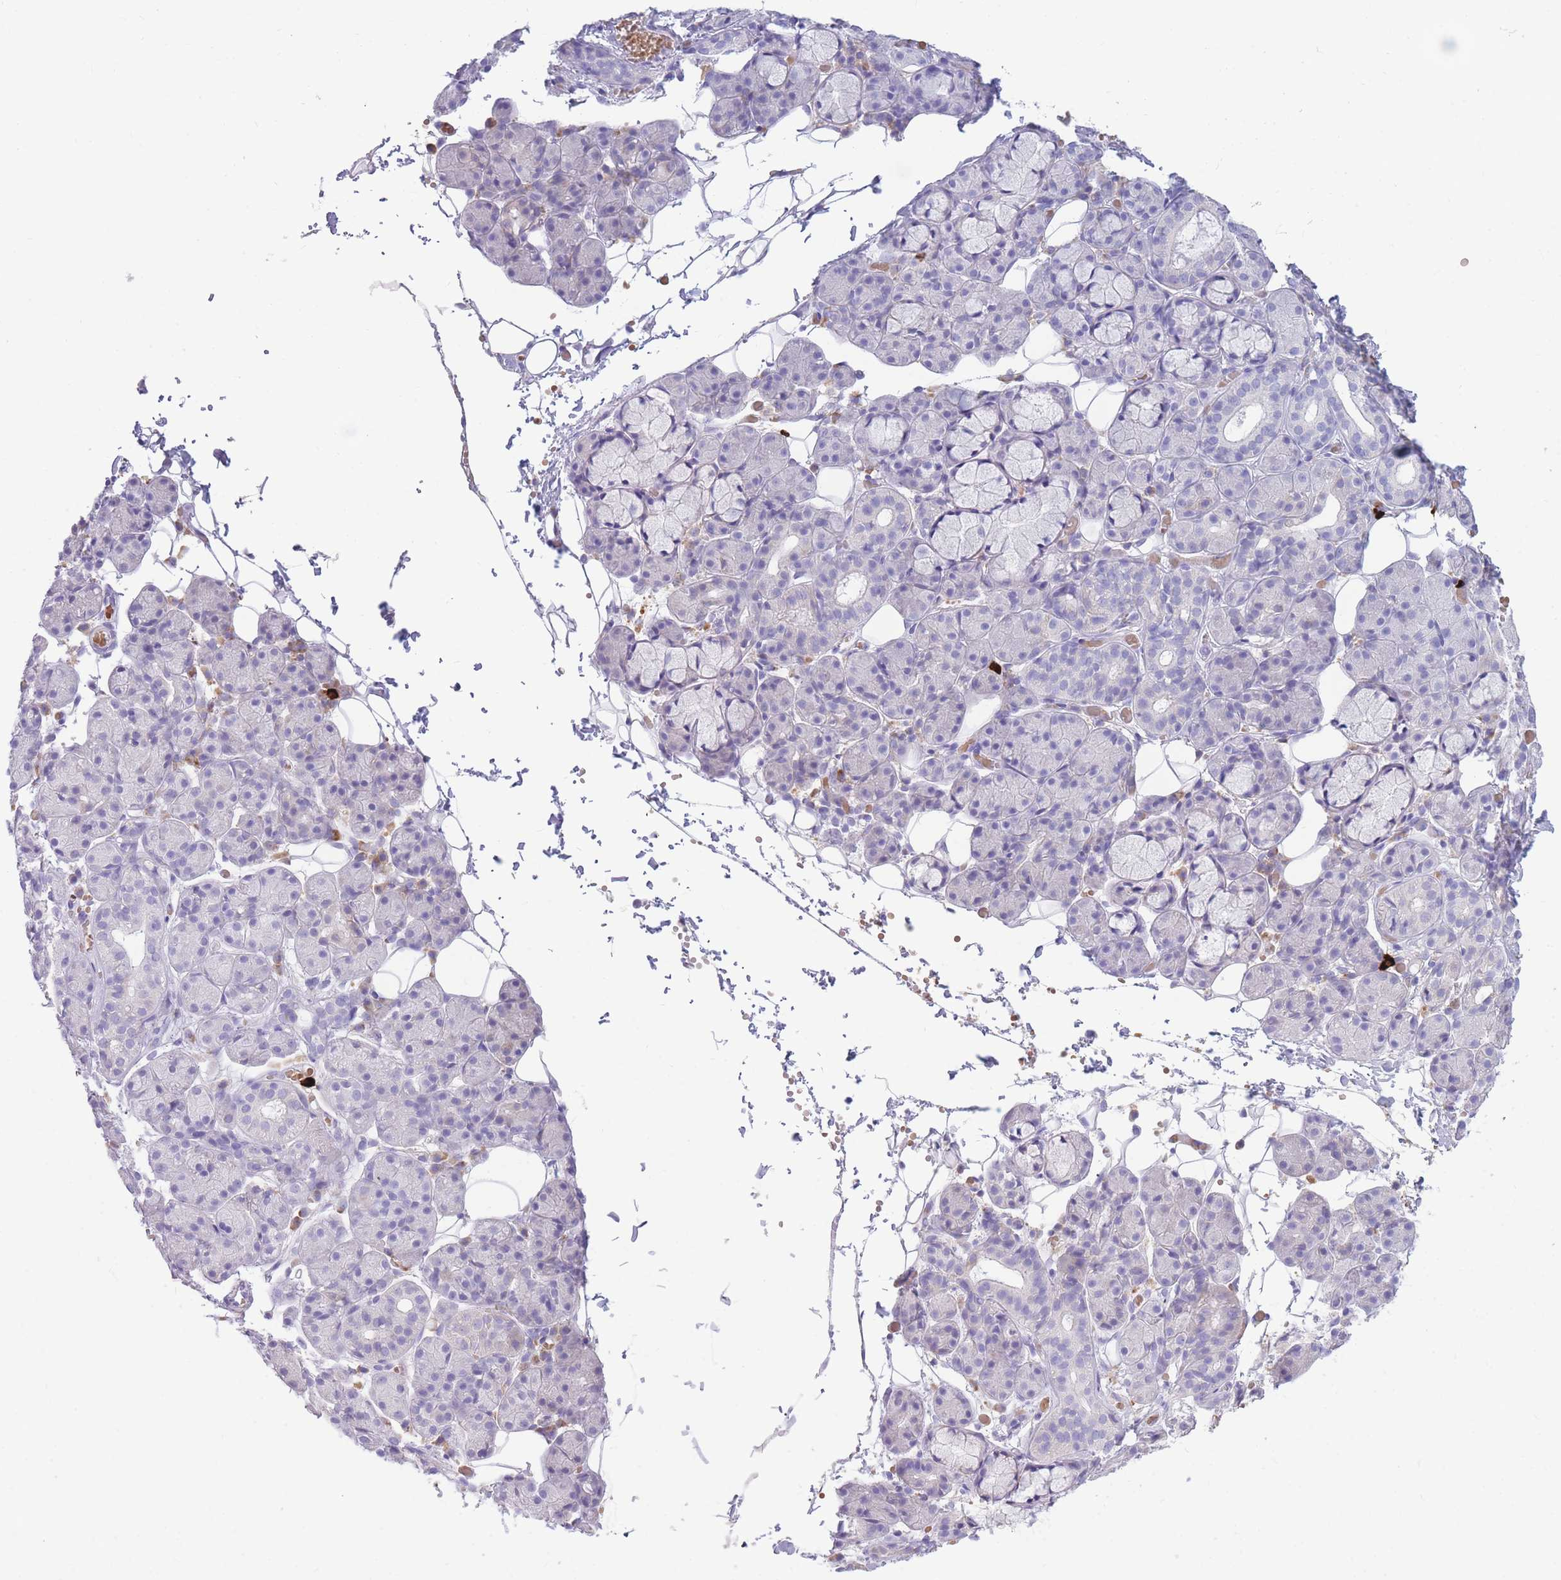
{"staining": {"intensity": "negative", "quantity": "none", "location": "none"}, "tissue": "salivary gland", "cell_type": "Glandular cells", "image_type": "normal", "snomed": [{"axis": "morphology", "description": "Normal tissue, NOS"}, {"axis": "topography", "description": "Salivary gland"}], "caption": "Histopathology image shows no significant protein expression in glandular cells of benign salivary gland.", "gene": "TPSAB1", "patient": {"sex": "male", "age": 63}}